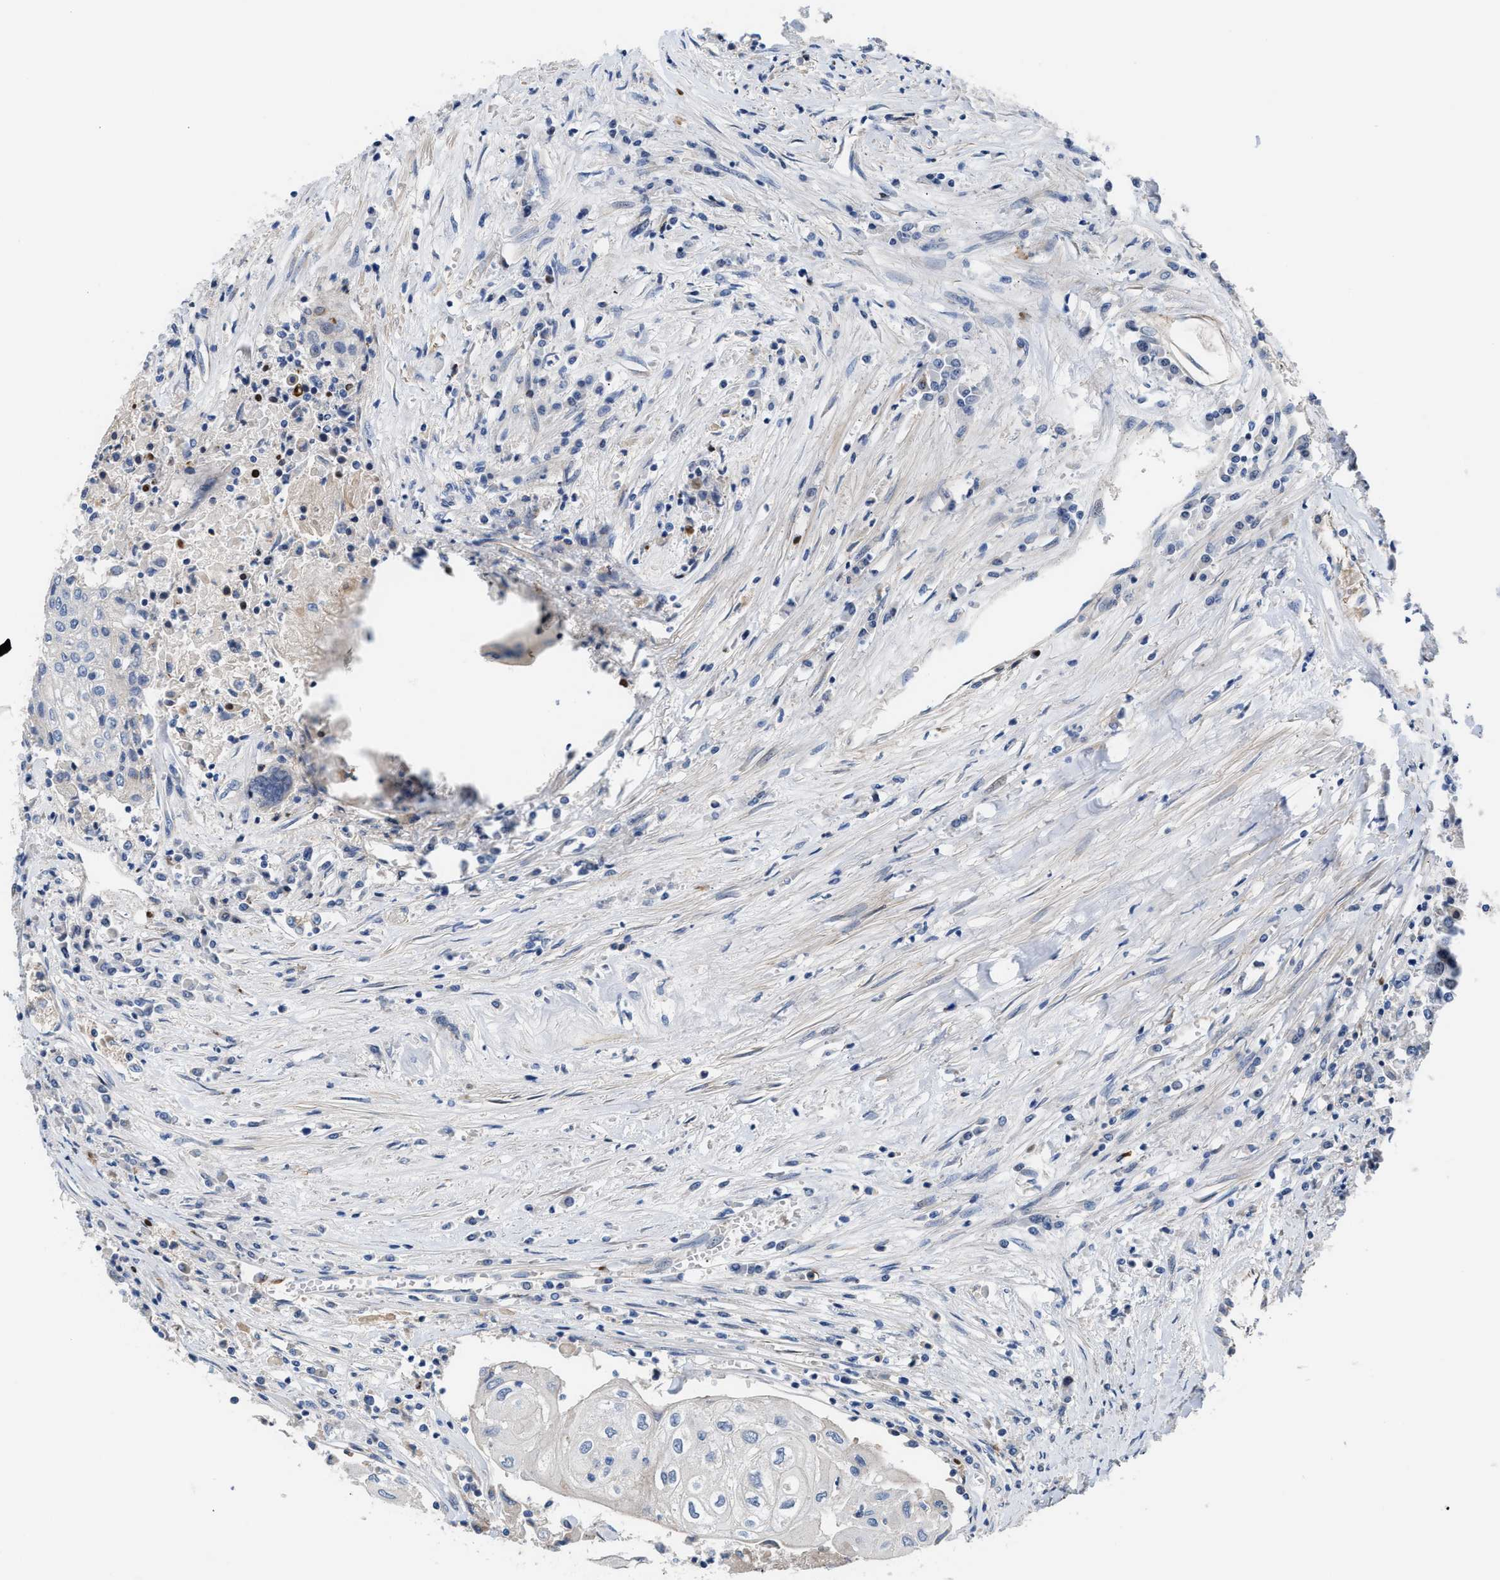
{"staining": {"intensity": "negative", "quantity": "none", "location": "none"}, "tissue": "urothelial cancer", "cell_type": "Tumor cells", "image_type": "cancer", "snomed": [{"axis": "morphology", "description": "Urothelial carcinoma, High grade"}, {"axis": "topography", "description": "Urinary bladder"}], "caption": "Human urothelial cancer stained for a protein using immunohistochemistry reveals no expression in tumor cells.", "gene": "TFPI", "patient": {"sex": "female", "age": 85}}